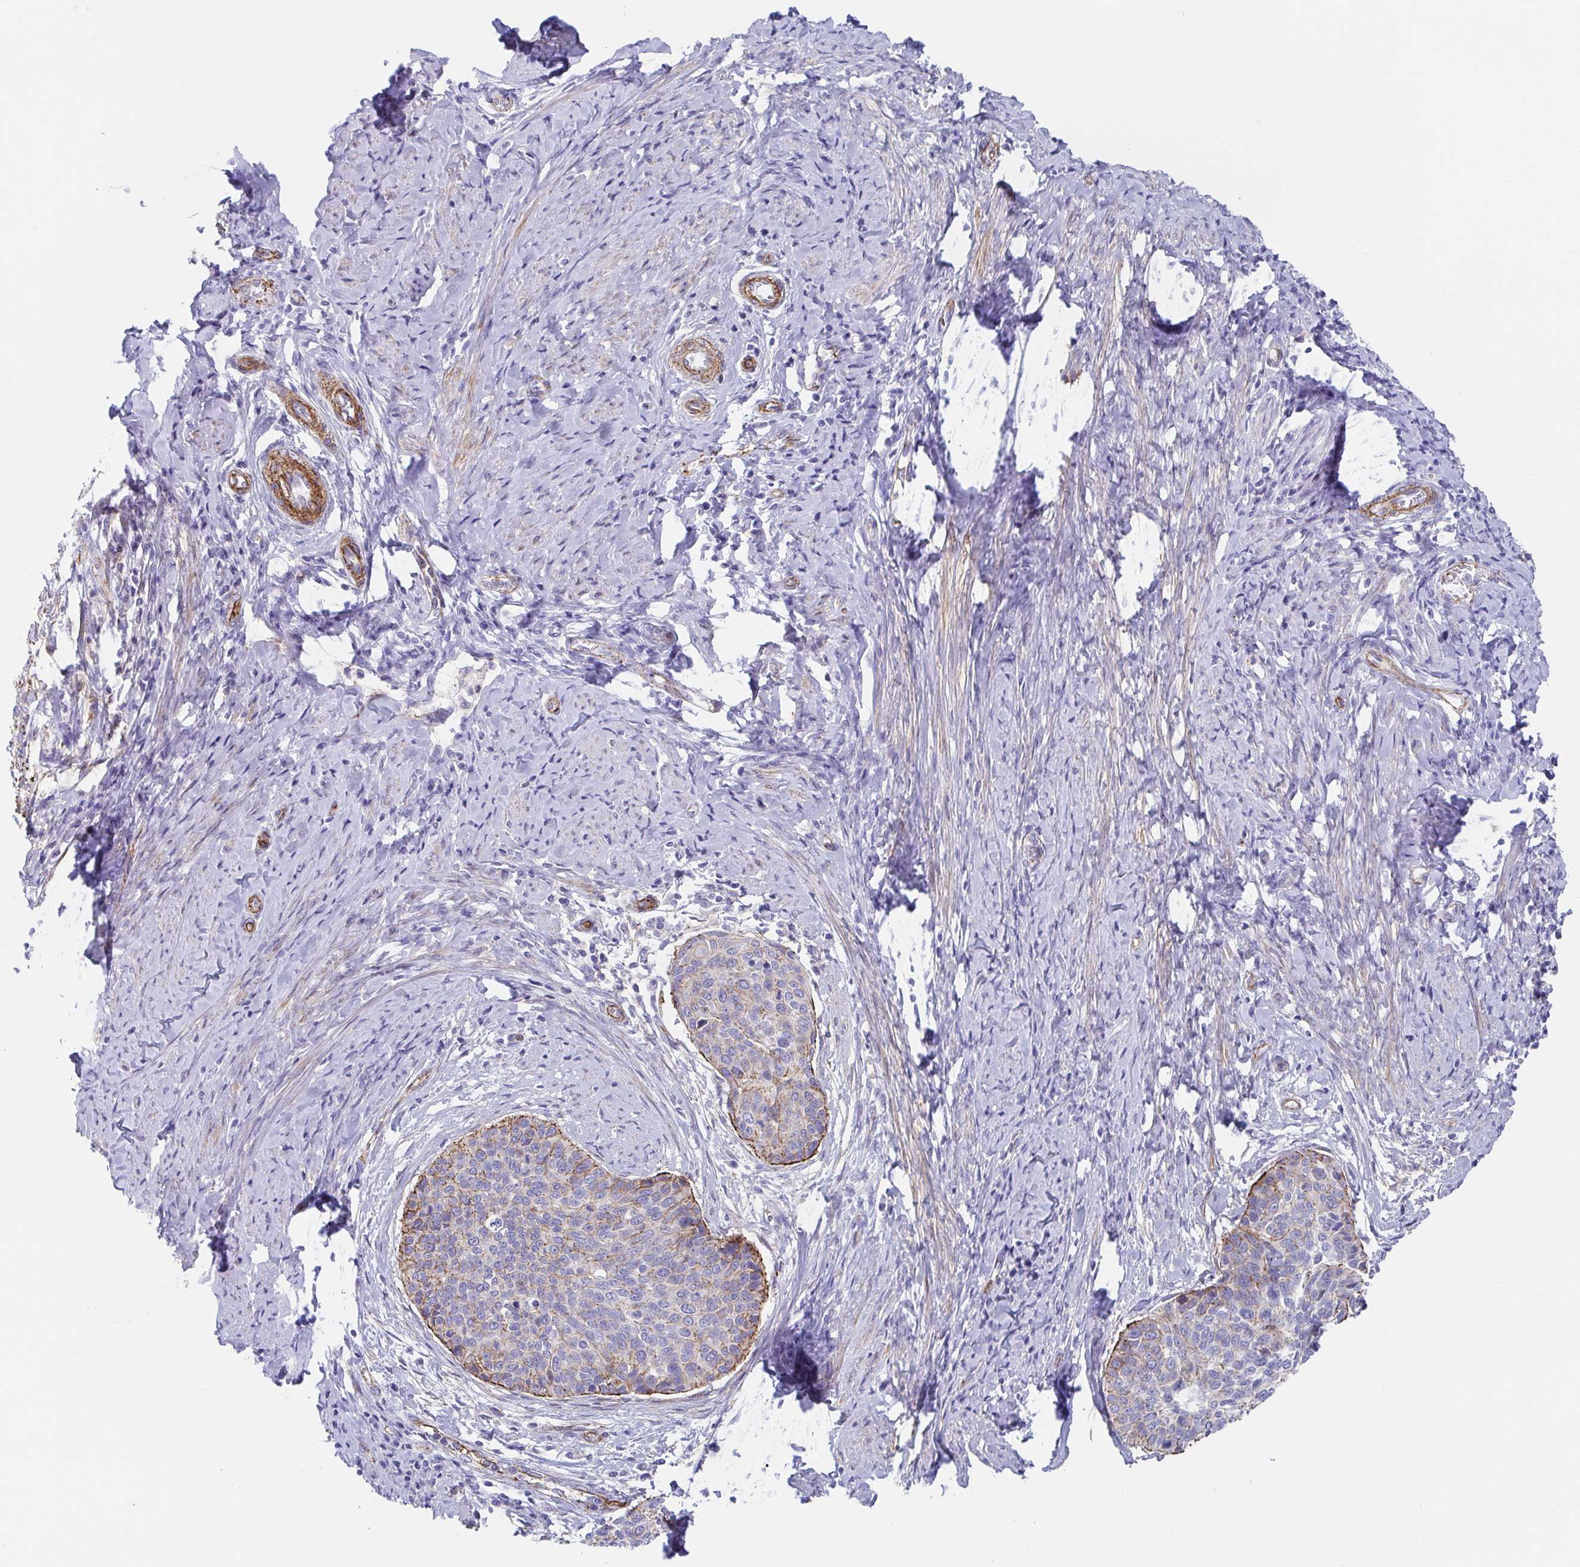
{"staining": {"intensity": "moderate", "quantity": "<25%", "location": "cytoplasmic/membranous"}, "tissue": "cervical cancer", "cell_type": "Tumor cells", "image_type": "cancer", "snomed": [{"axis": "morphology", "description": "Squamous cell carcinoma, NOS"}, {"axis": "topography", "description": "Cervix"}], "caption": "Squamous cell carcinoma (cervical) tissue shows moderate cytoplasmic/membranous staining in about <25% of tumor cells Using DAB (brown) and hematoxylin (blue) stains, captured at high magnification using brightfield microscopy.", "gene": "TRAM2", "patient": {"sex": "female", "age": 69}}